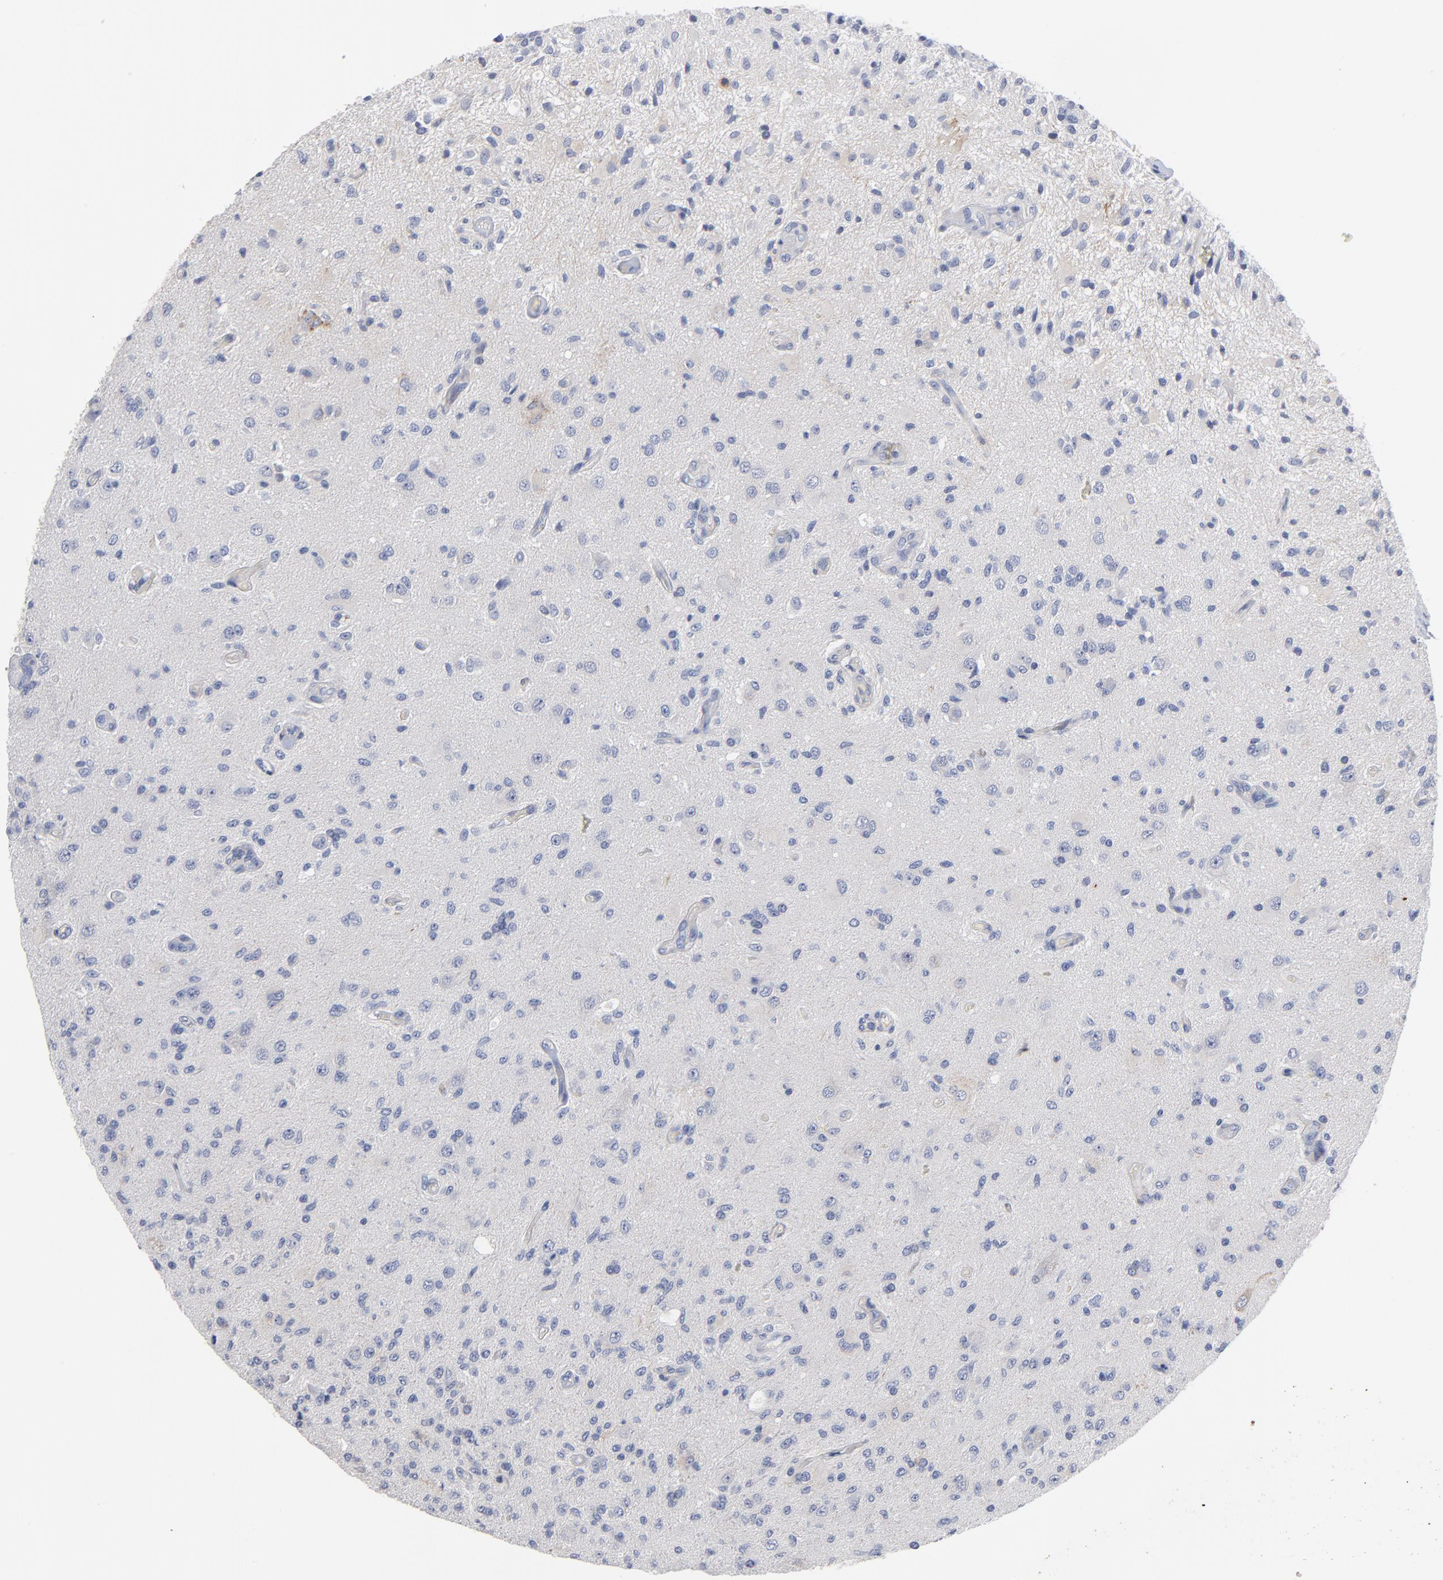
{"staining": {"intensity": "negative", "quantity": "none", "location": "none"}, "tissue": "glioma", "cell_type": "Tumor cells", "image_type": "cancer", "snomed": [{"axis": "morphology", "description": "Normal tissue, NOS"}, {"axis": "morphology", "description": "Glioma, malignant, High grade"}, {"axis": "topography", "description": "Cerebral cortex"}], "caption": "Immunohistochemistry of glioma displays no positivity in tumor cells.", "gene": "PDLIM2", "patient": {"sex": "male", "age": 77}}